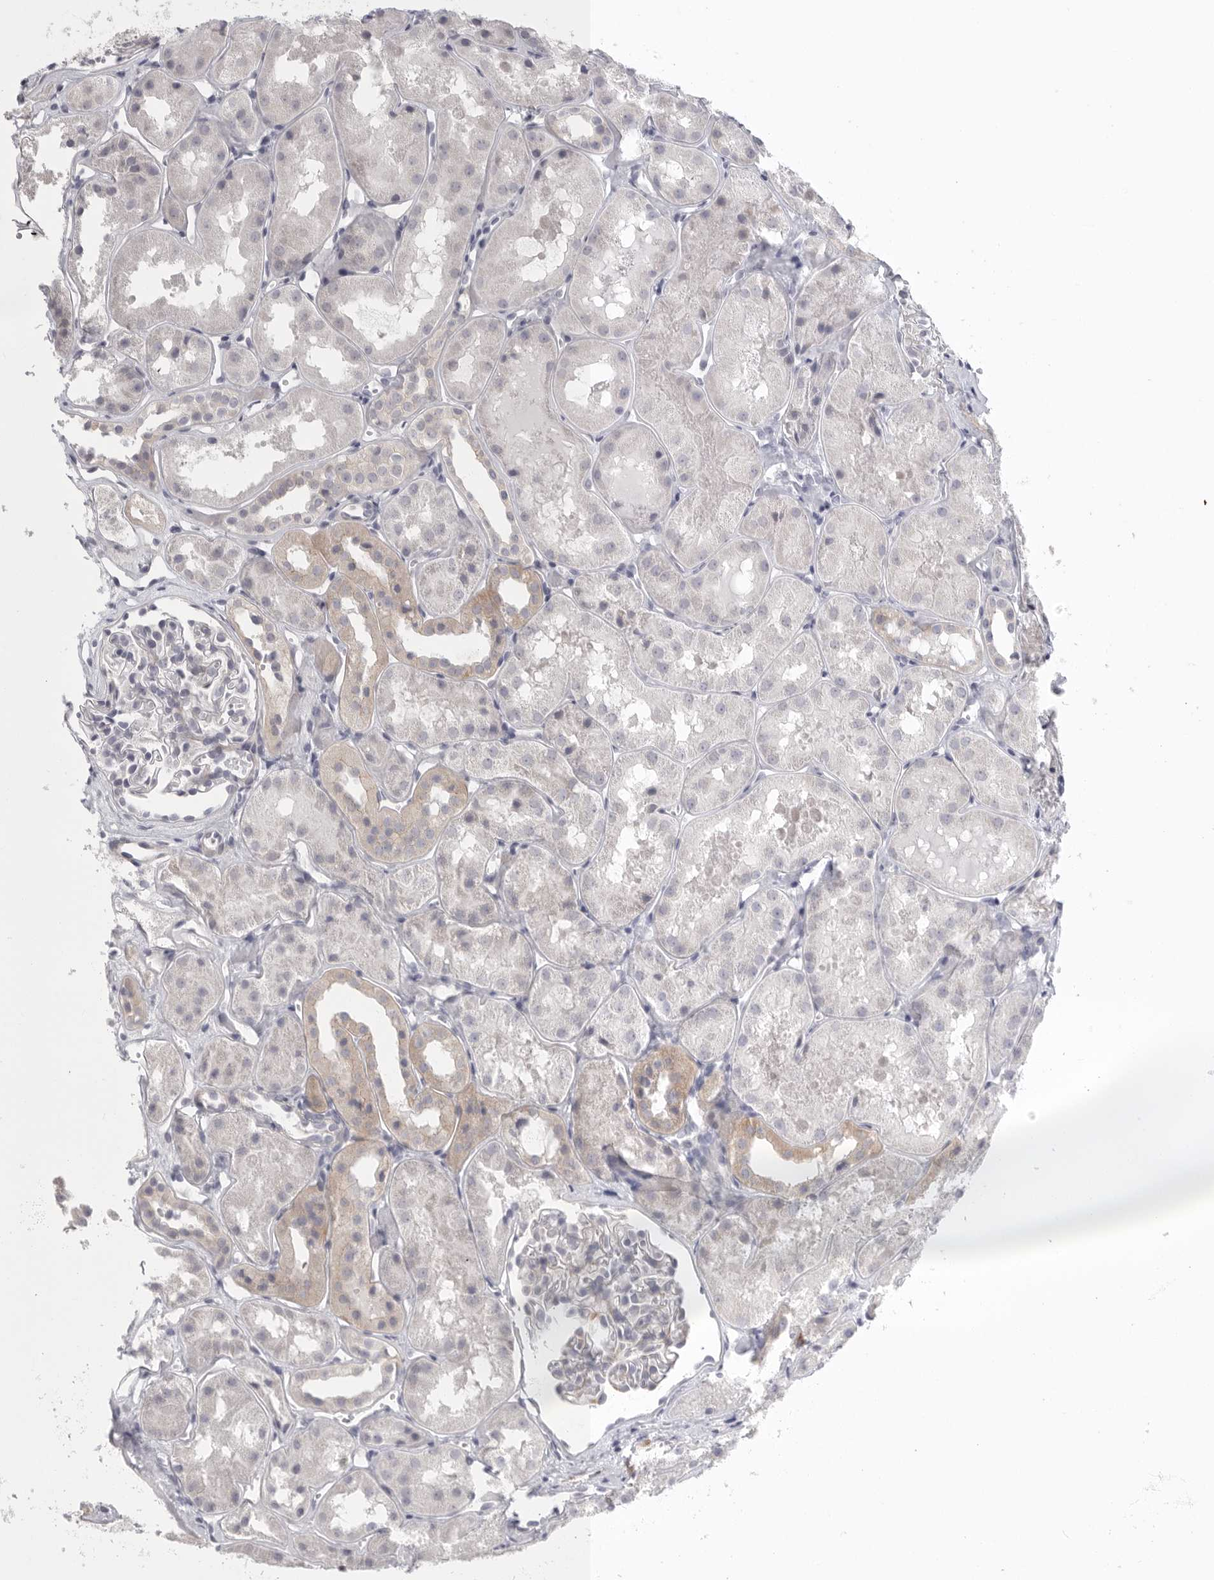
{"staining": {"intensity": "negative", "quantity": "none", "location": "none"}, "tissue": "kidney", "cell_type": "Cells in glomeruli", "image_type": "normal", "snomed": [{"axis": "morphology", "description": "Normal tissue, NOS"}, {"axis": "topography", "description": "Kidney"}], "caption": "Immunohistochemistry micrograph of unremarkable human kidney stained for a protein (brown), which exhibits no positivity in cells in glomeruli. Brightfield microscopy of immunohistochemistry (IHC) stained with DAB (brown) and hematoxylin (blue), captured at high magnification.", "gene": "STAB2", "patient": {"sex": "male", "age": 16}}